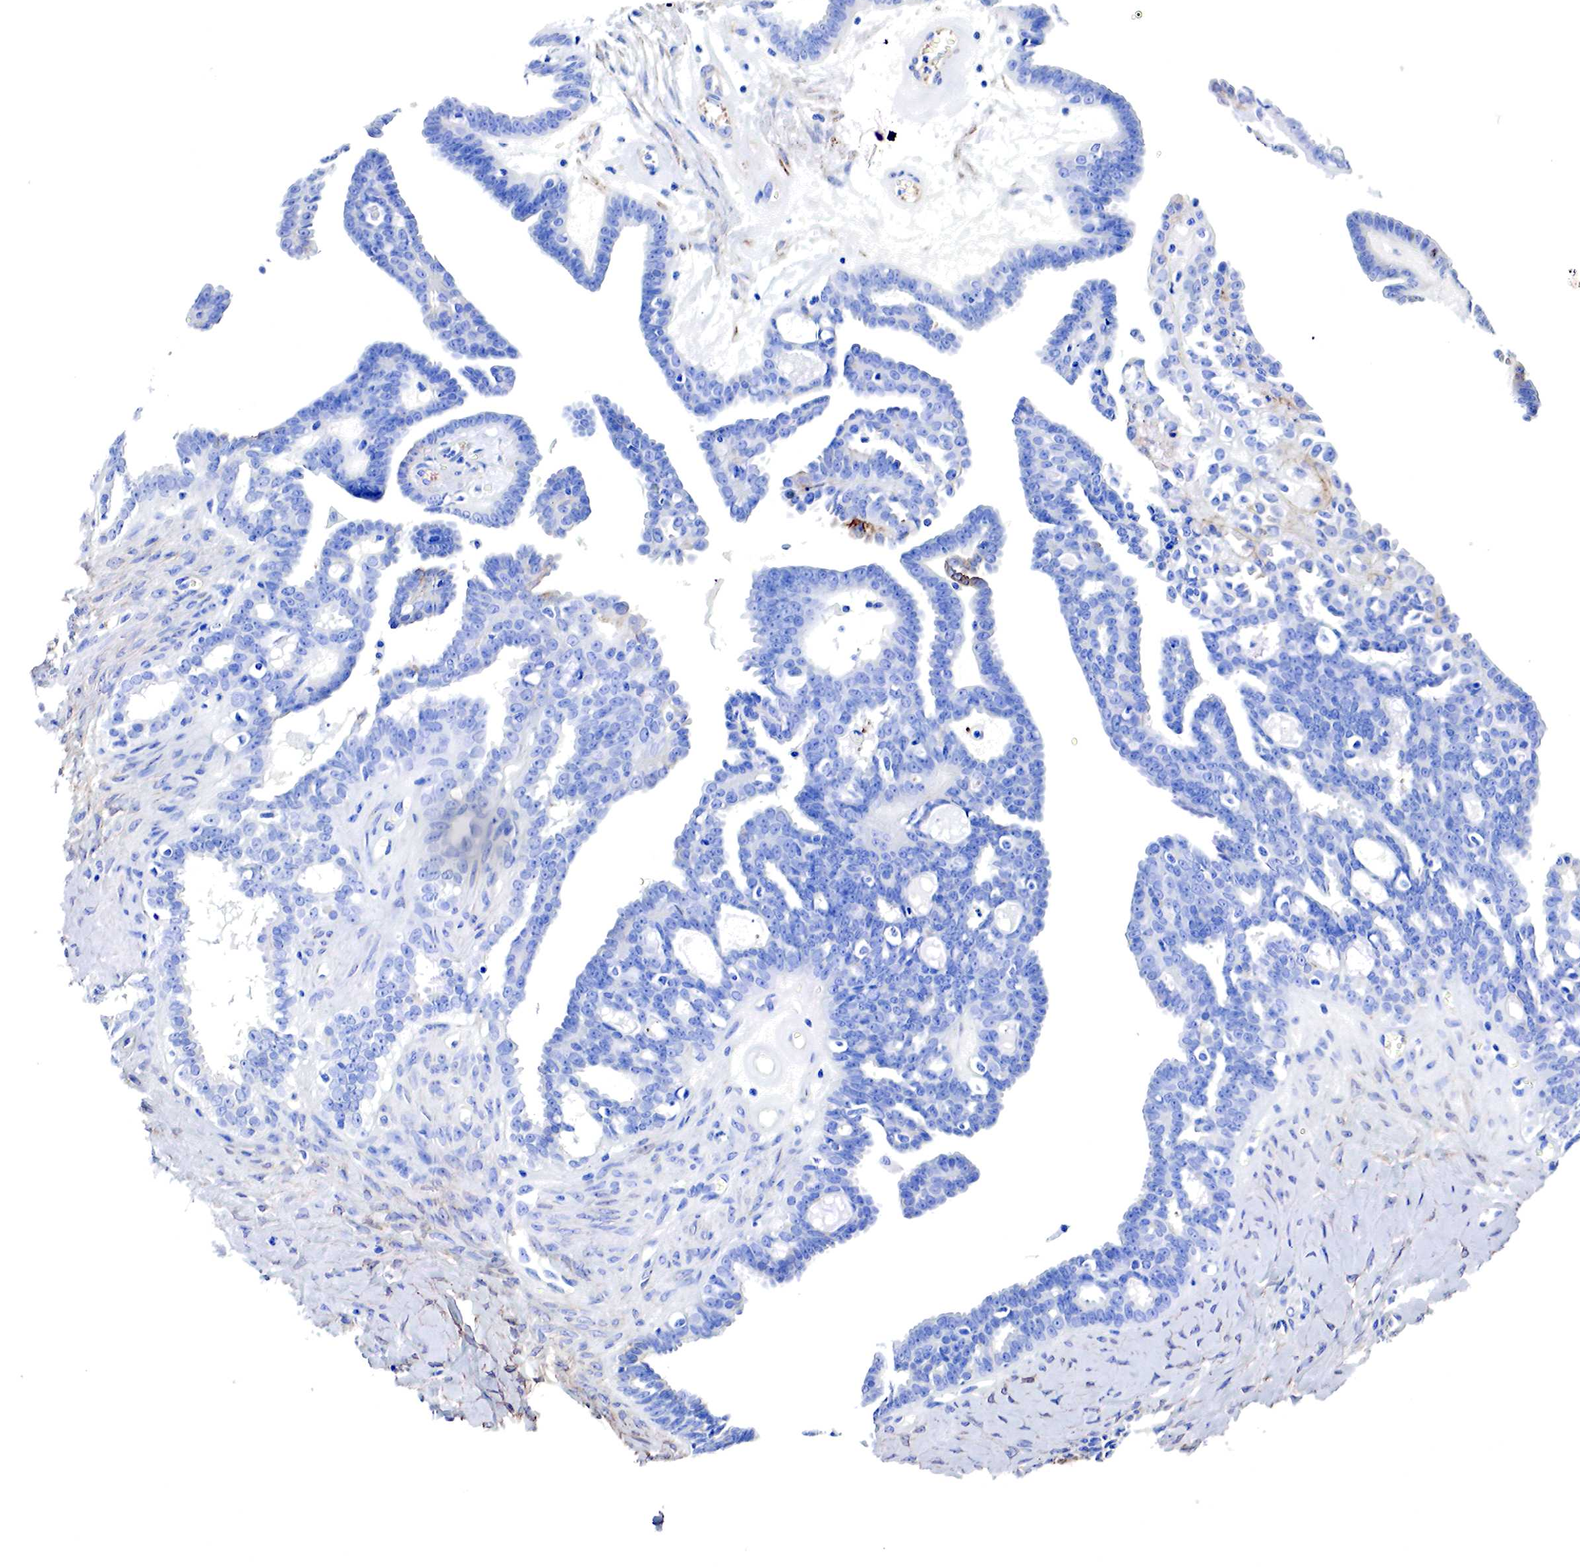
{"staining": {"intensity": "negative", "quantity": "none", "location": "none"}, "tissue": "ovarian cancer", "cell_type": "Tumor cells", "image_type": "cancer", "snomed": [{"axis": "morphology", "description": "Cystadenocarcinoma, serous, NOS"}, {"axis": "topography", "description": "Ovary"}], "caption": "Tumor cells show no significant protein expression in serous cystadenocarcinoma (ovarian).", "gene": "TPM1", "patient": {"sex": "female", "age": 71}}